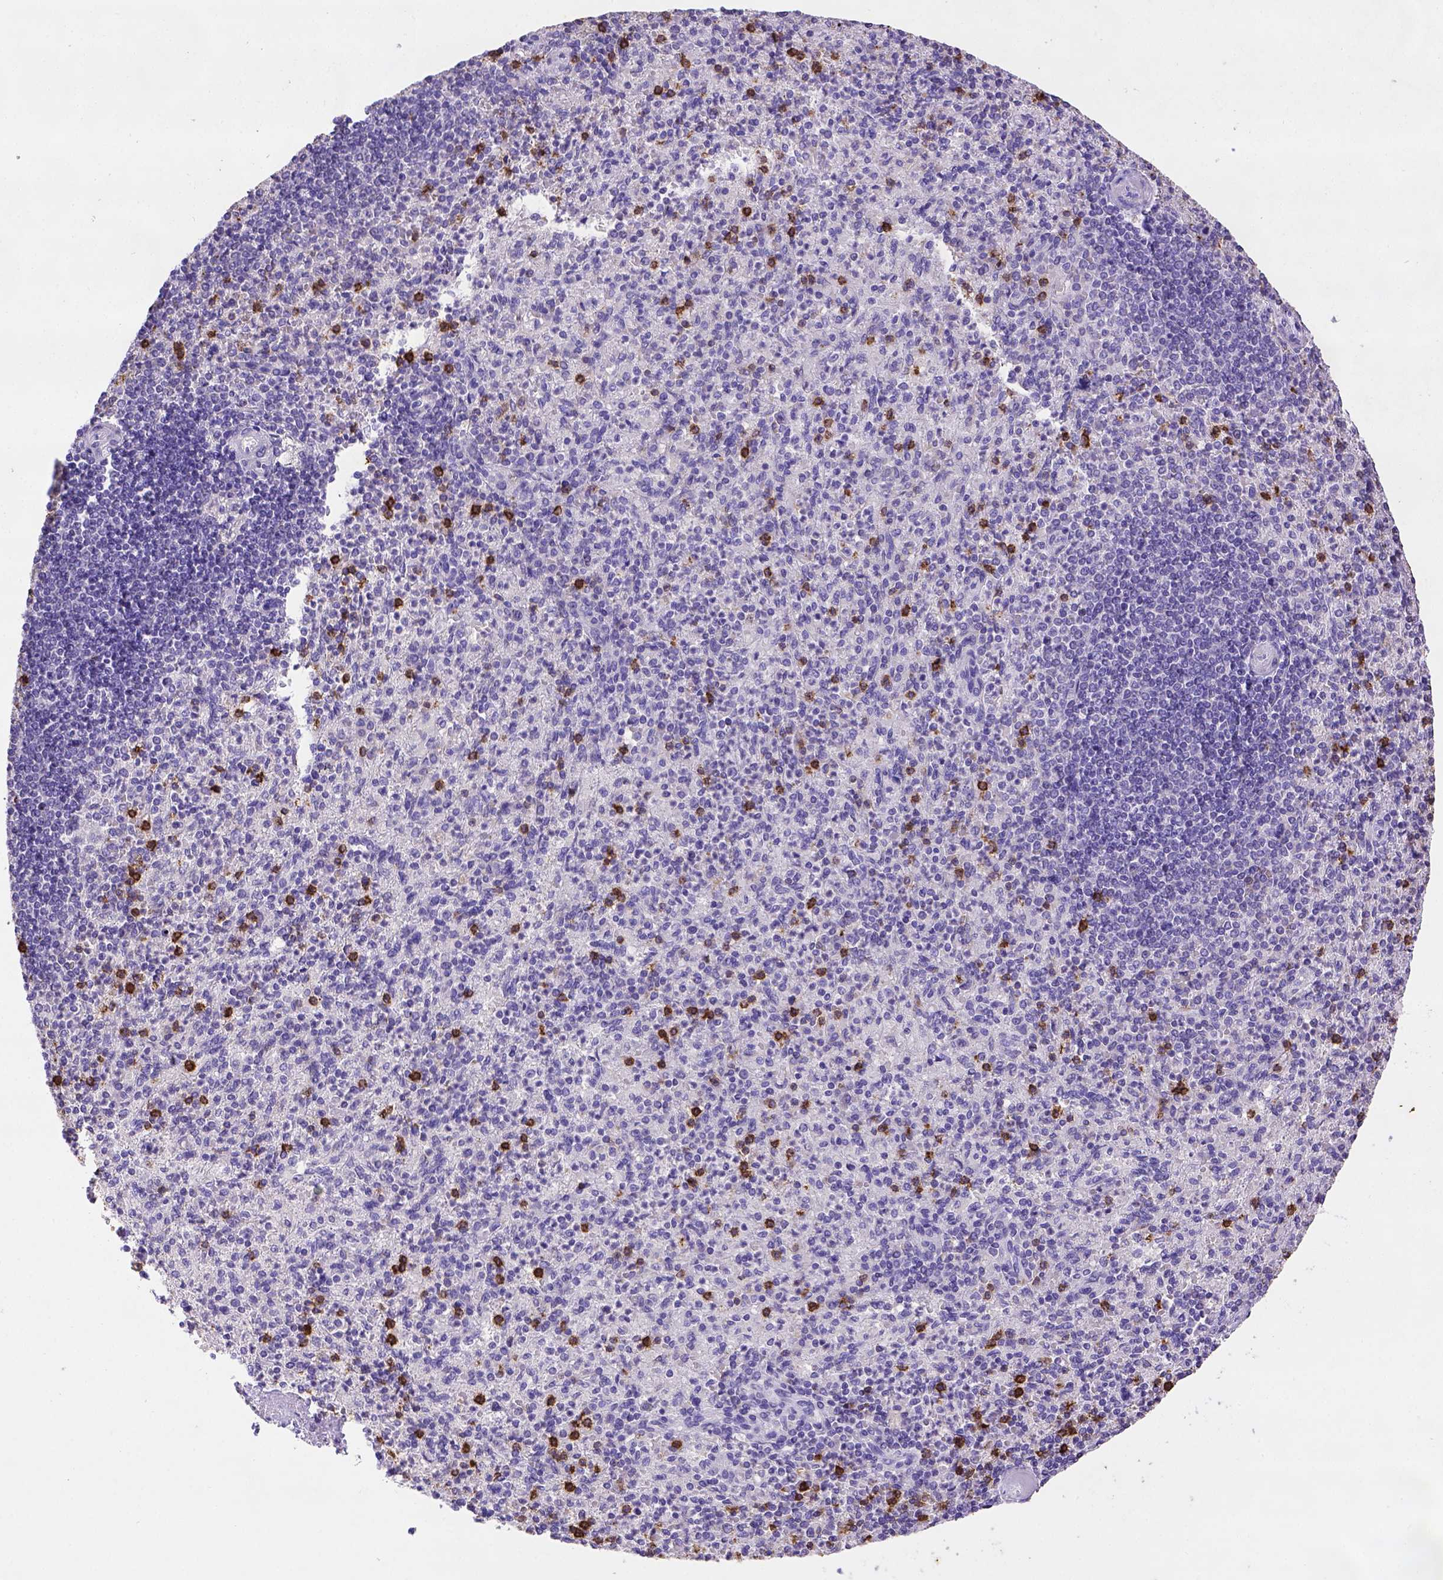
{"staining": {"intensity": "strong", "quantity": "<25%", "location": "cytoplasmic/membranous"}, "tissue": "spleen", "cell_type": "Cells in red pulp", "image_type": "normal", "snomed": [{"axis": "morphology", "description": "Normal tissue, NOS"}, {"axis": "topography", "description": "Spleen"}], "caption": "A photomicrograph of spleen stained for a protein exhibits strong cytoplasmic/membranous brown staining in cells in red pulp. Using DAB (brown) and hematoxylin (blue) stains, captured at high magnification using brightfield microscopy.", "gene": "B3GAT1", "patient": {"sex": "female", "age": 74}}